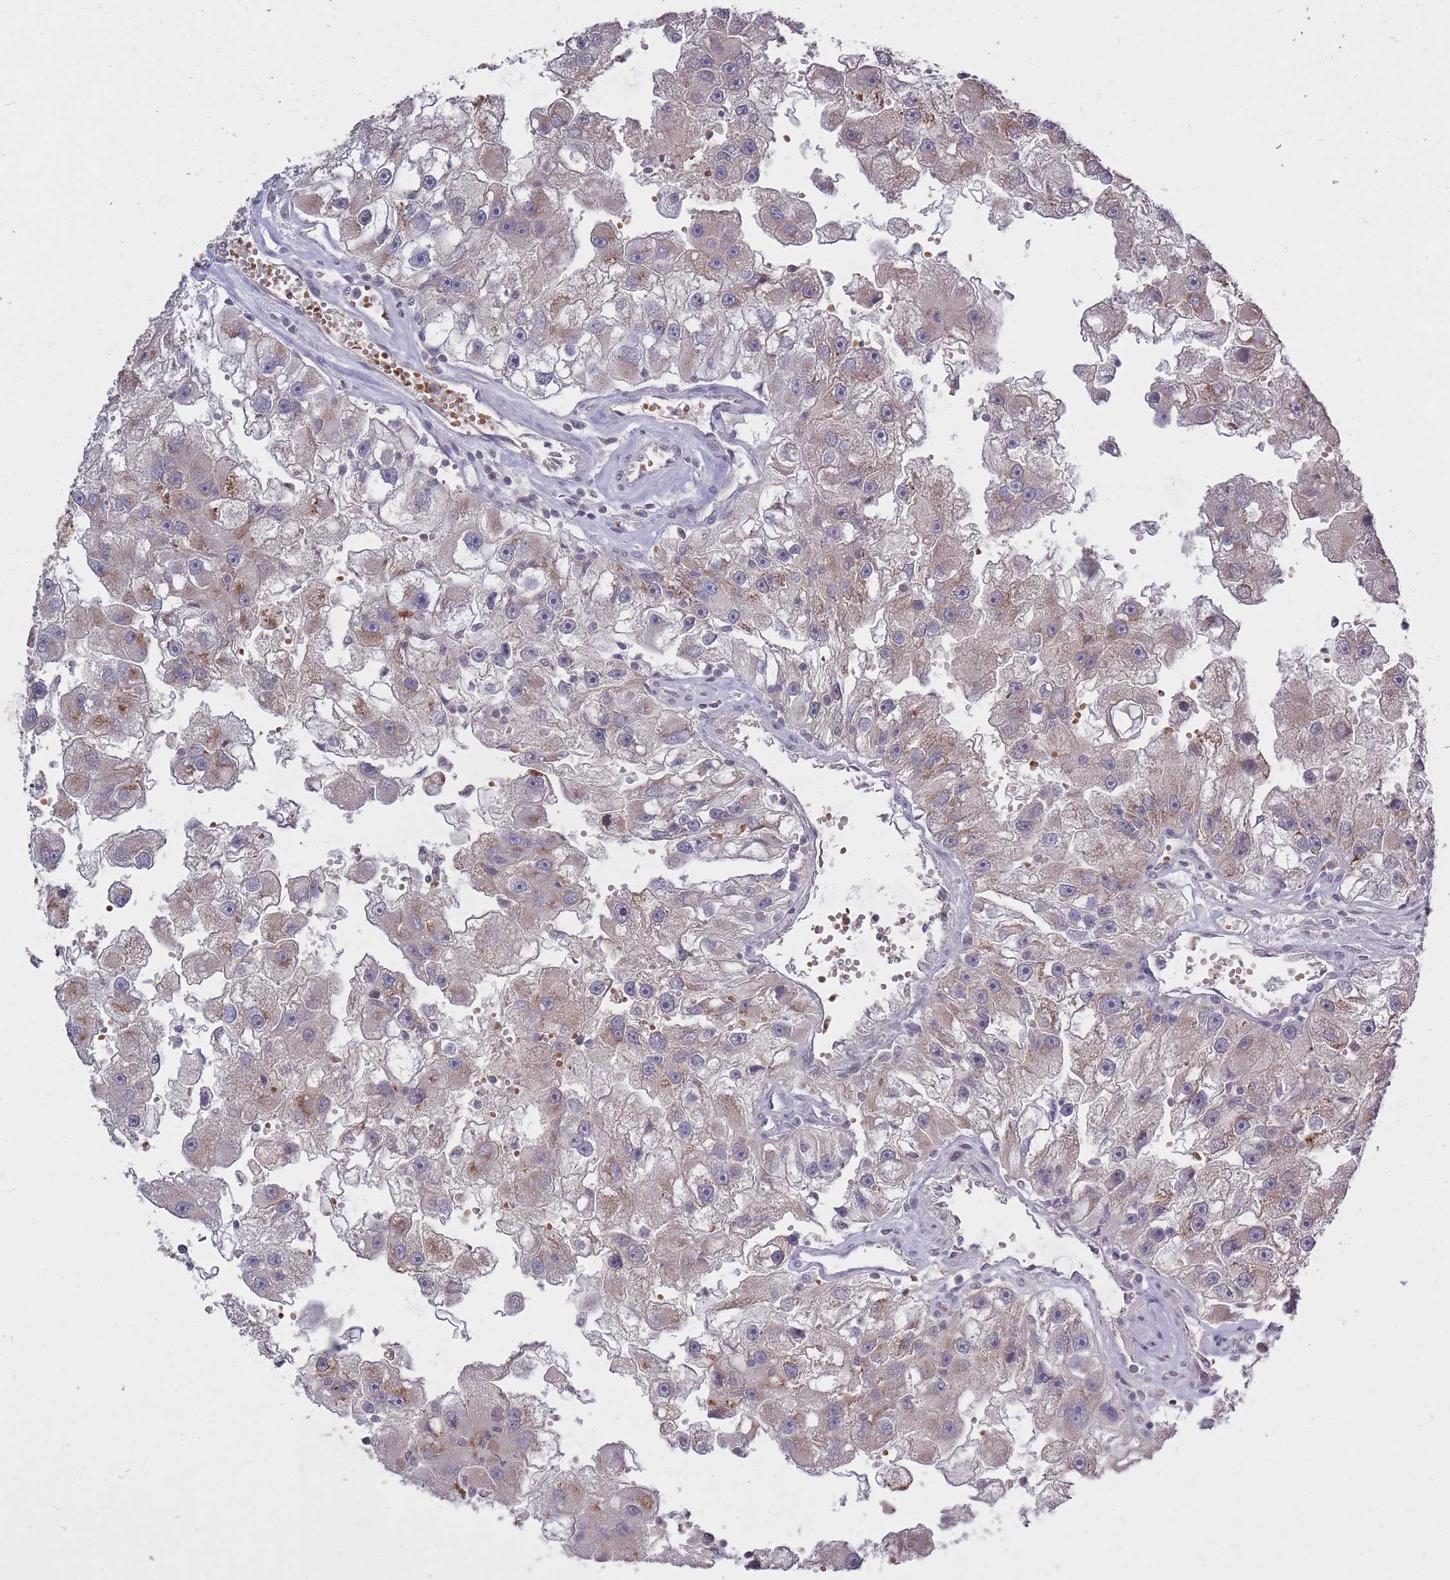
{"staining": {"intensity": "weak", "quantity": "<25%", "location": "cytoplasmic/membranous"}, "tissue": "renal cancer", "cell_type": "Tumor cells", "image_type": "cancer", "snomed": [{"axis": "morphology", "description": "Adenocarcinoma, NOS"}, {"axis": "topography", "description": "Kidney"}], "caption": "Tumor cells show no significant protein expression in renal adenocarcinoma.", "gene": "ADCYAP1R1", "patient": {"sex": "male", "age": 63}}